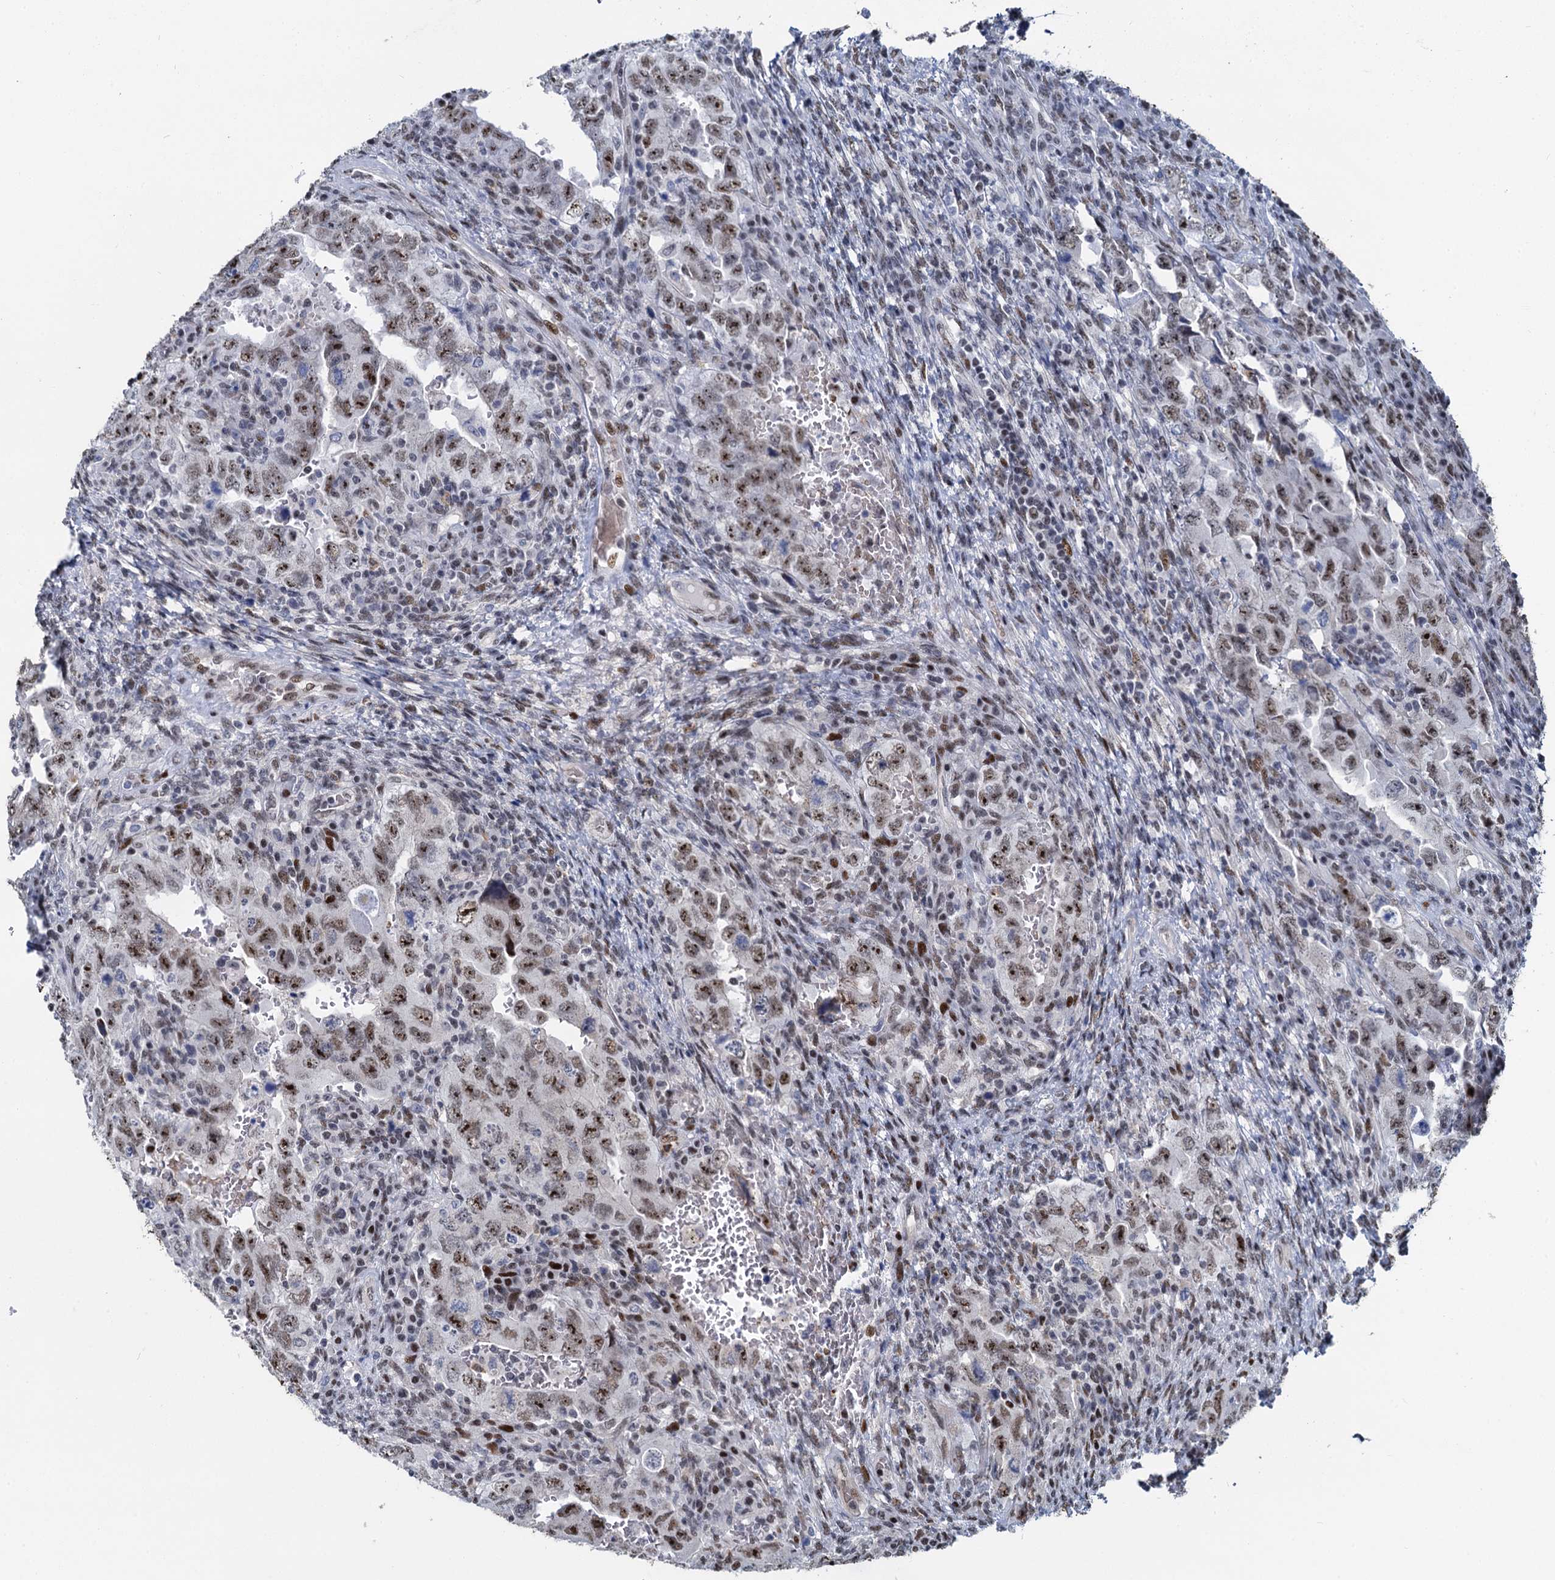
{"staining": {"intensity": "moderate", "quantity": "25%-75%", "location": "nuclear"}, "tissue": "testis cancer", "cell_type": "Tumor cells", "image_type": "cancer", "snomed": [{"axis": "morphology", "description": "Carcinoma, Embryonal, NOS"}, {"axis": "topography", "description": "Testis"}], "caption": "Tumor cells reveal moderate nuclear expression in approximately 25%-75% of cells in testis embryonal carcinoma.", "gene": "ANKRD49", "patient": {"sex": "male", "age": 26}}